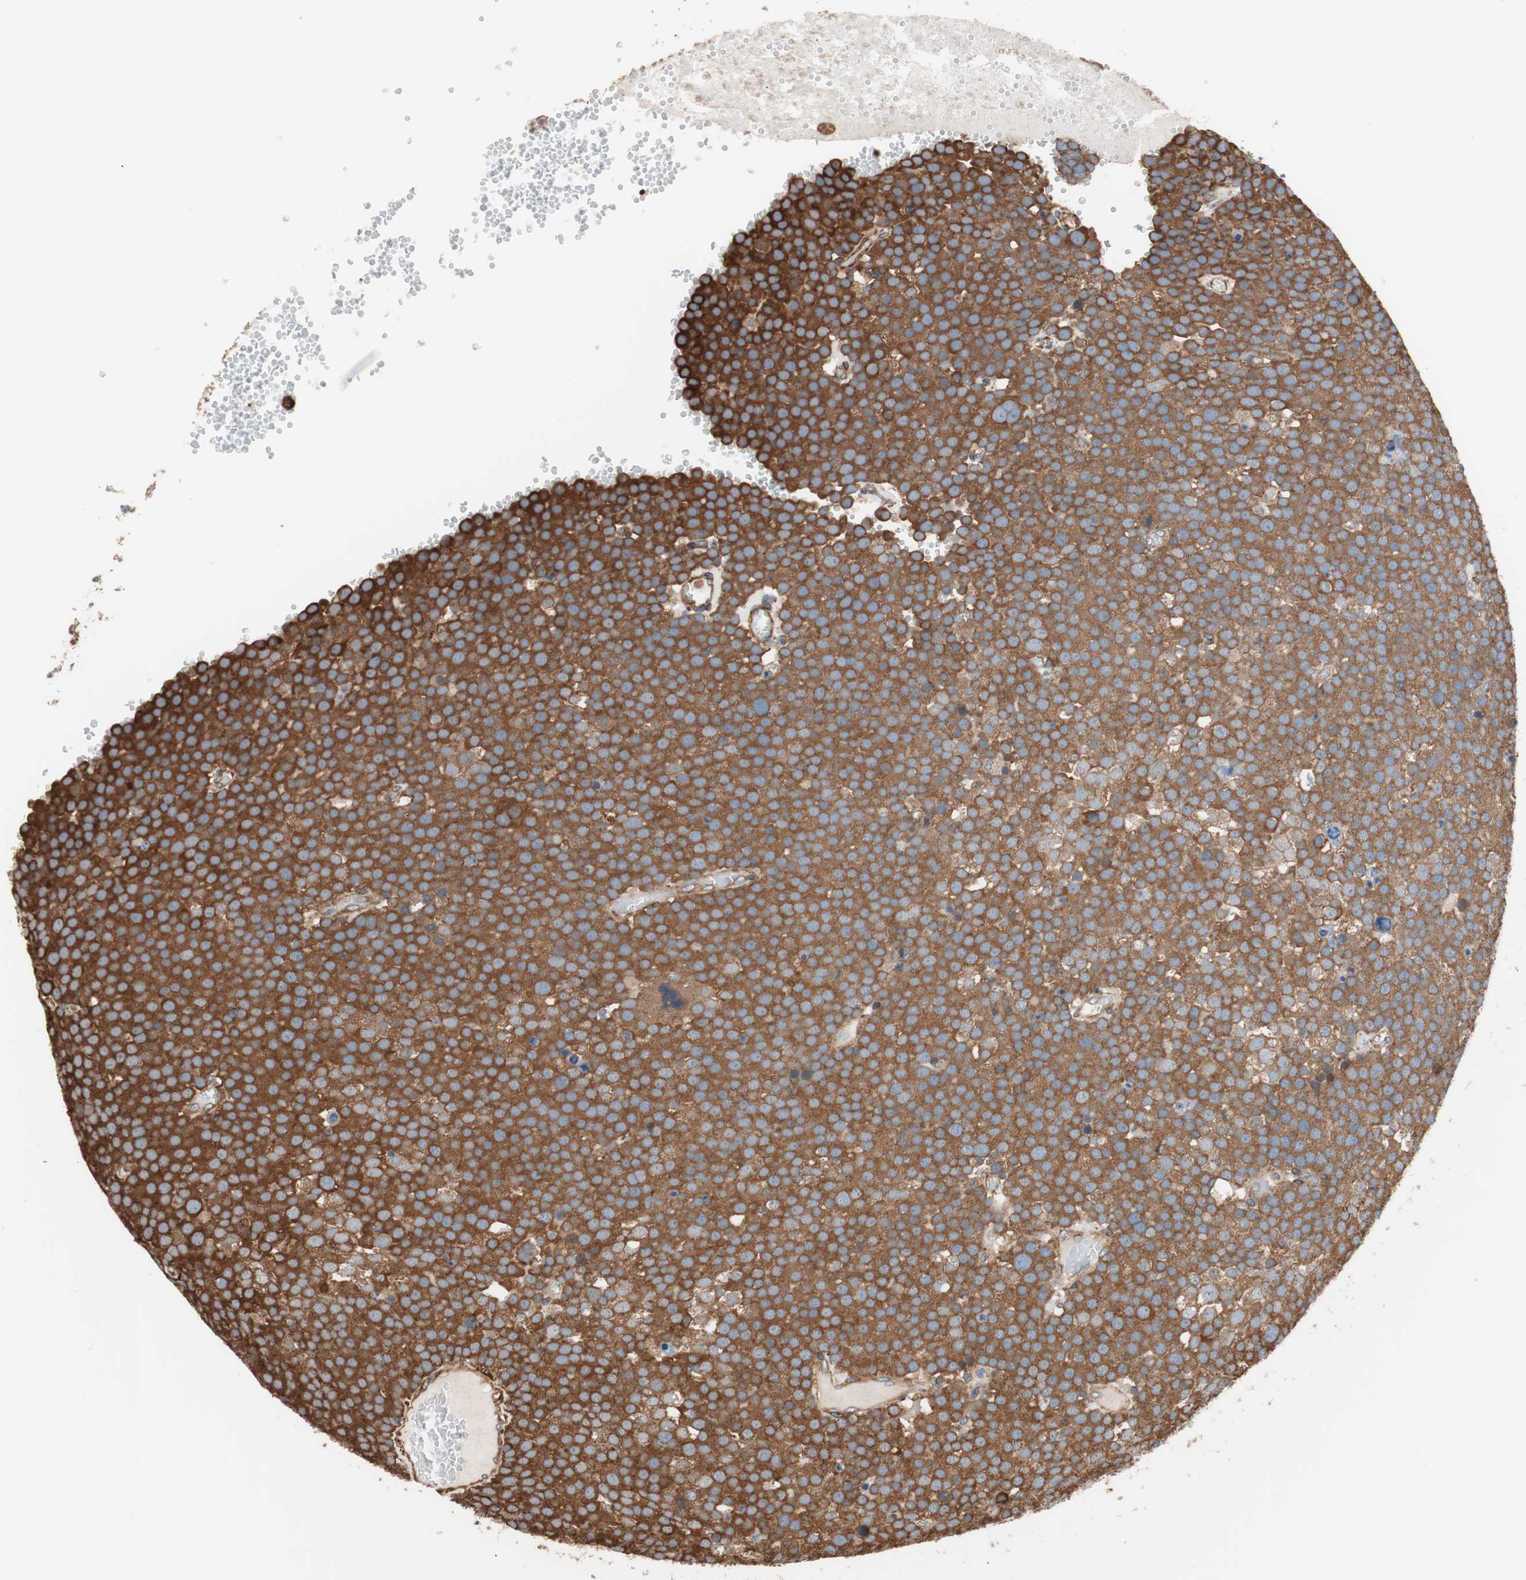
{"staining": {"intensity": "strong", "quantity": ">75%", "location": "cytoplasmic/membranous"}, "tissue": "testis cancer", "cell_type": "Tumor cells", "image_type": "cancer", "snomed": [{"axis": "morphology", "description": "Seminoma, NOS"}, {"axis": "topography", "description": "Testis"}], "caption": "Human testis cancer stained with a protein marker exhibits strong staining in tumor cells.", "gene": "GPSM2", "patient": {"sex": "male", "age": 71}}